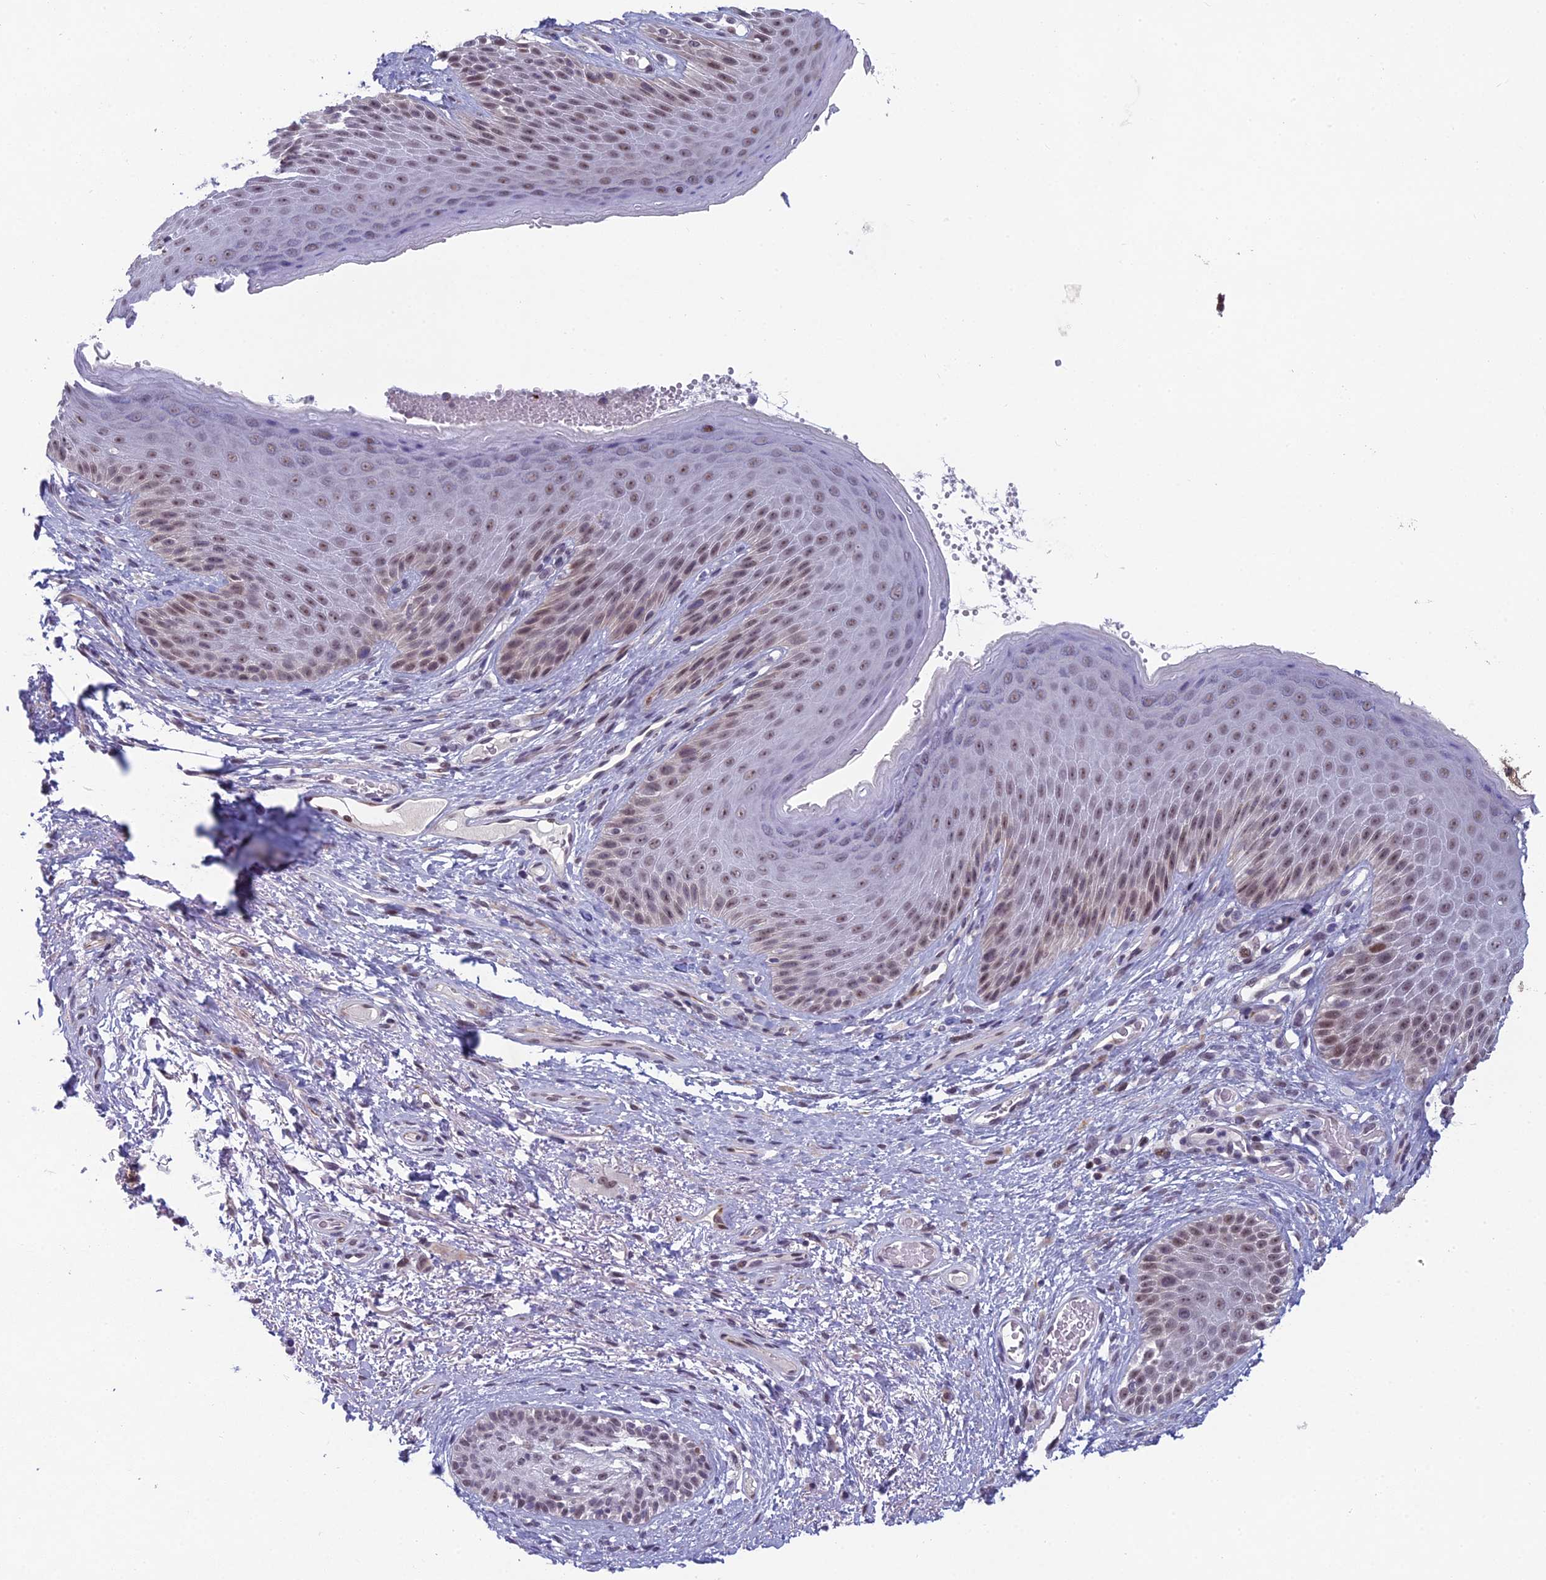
{"staining": {"intensity": "weak", "quantity": ">75%", "location": "nuclear"}, "tissue": "skin", "cell_type": "Epidermal cells", "image_type": "normal", "snomed": [{"axis": "morphology", "description": "Normal tissue, NOS"}, {"axis": "topography", "description": "Anal"}], "caption": "About >75% of epidermal cells in normal human skin show weak nuclear protein positivity as visualized by brown immunohistochemical staining.", "gene": "RGS17", "patient": {"sex": "male", "age": 74}}